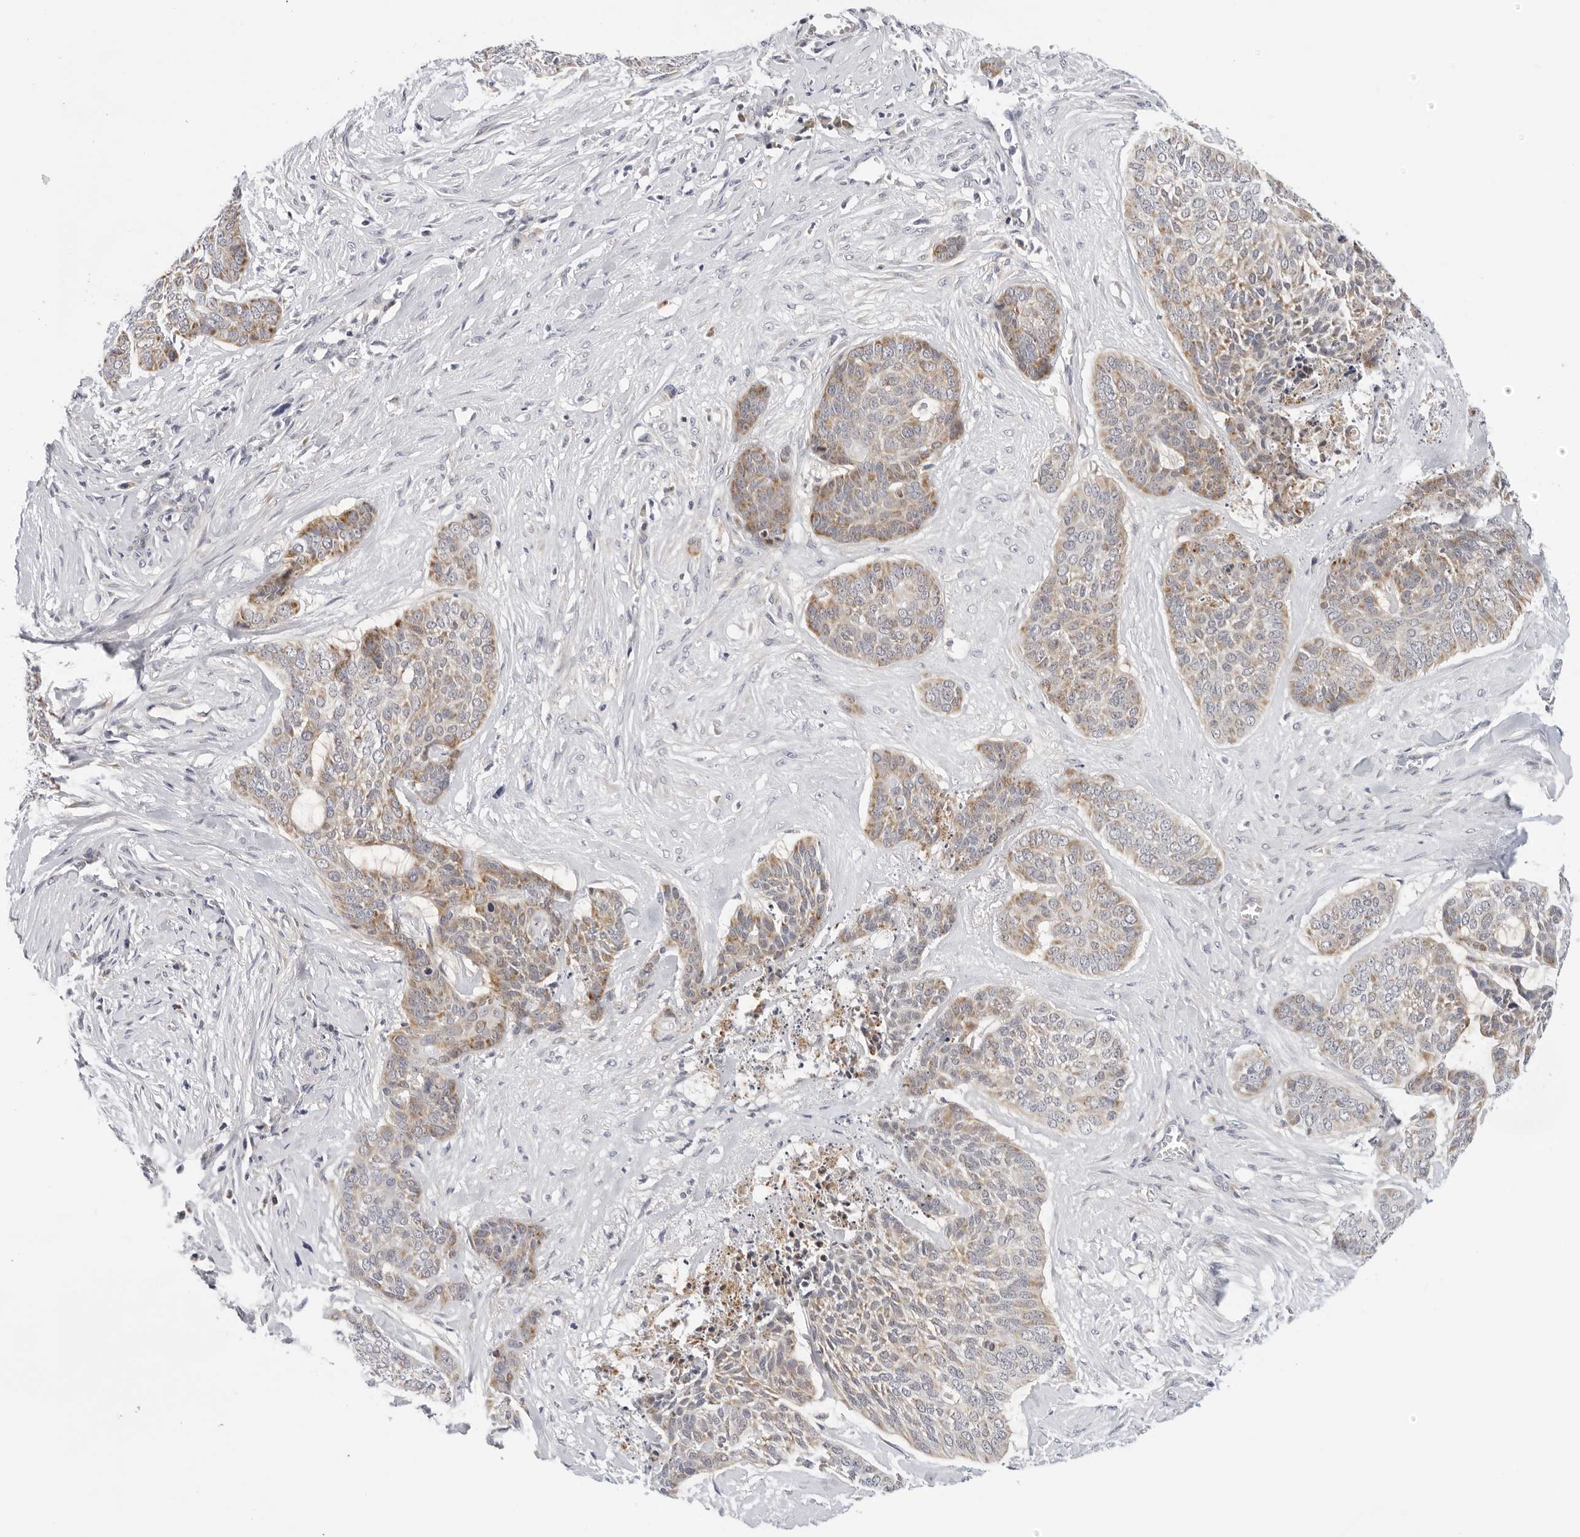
{"staining": {"intensity": "moderate", "quantity": ">75%", "location": "cytoplasmic/membranous"}, "tissue": "skin cancer", "cell_type": "Tumor cells", "image_type": "cancer", "snomed": [{"axis": "morphology", "description": "Basal cell carcinoma"}, {"axis": "topography", "description": "Skin"}], "caption": "Immunohistochemical staining of skin cancer demonstrates medium levels of moderate cytoplasmic/membranous expression in approximately >75% of tumor cells.", "gene": "CIART", "patient": {"sex": "female", "age": 64}}